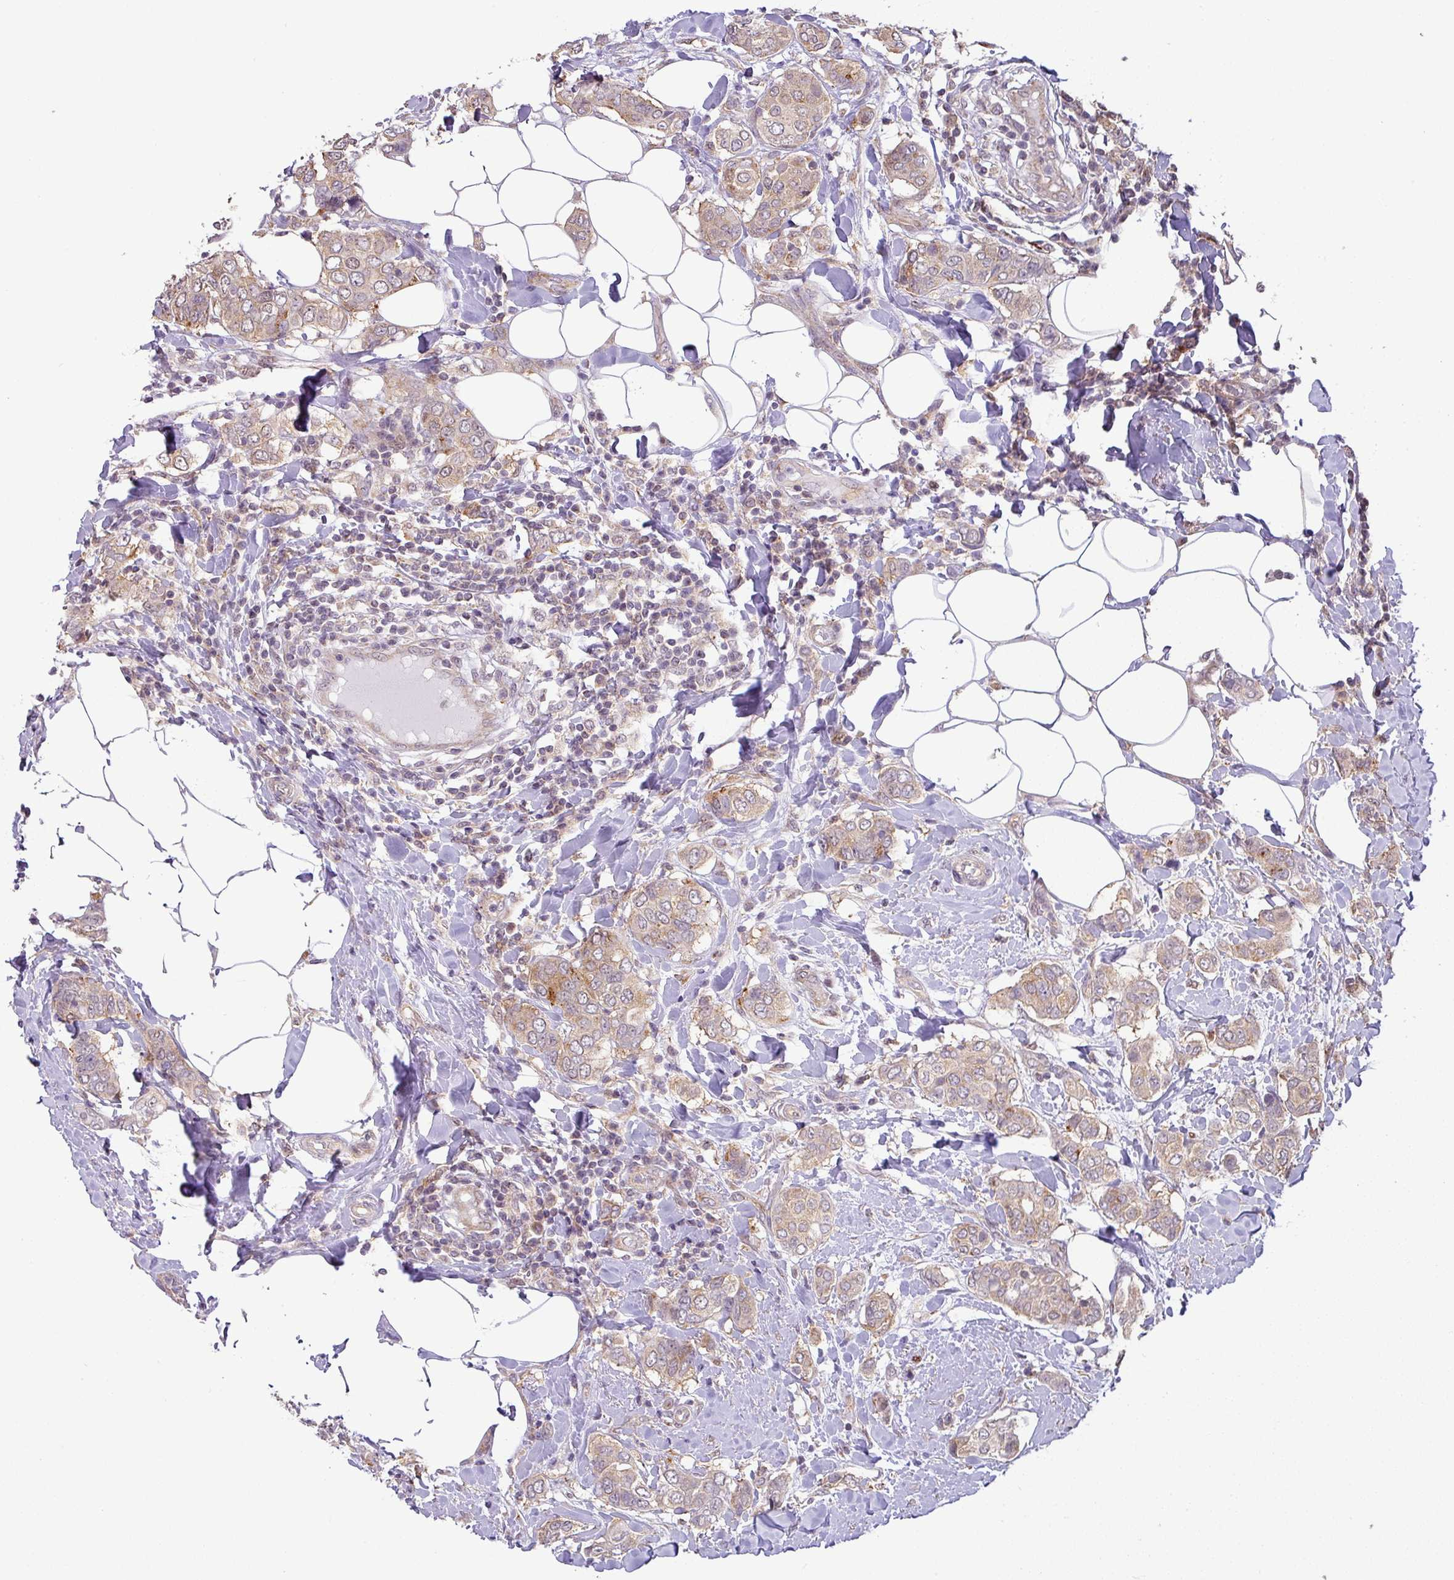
{"staining": {"intensity": "weak", "quantity": ">75%", "location": "cytoplasmic/membranous"}, "tissue": "breast cancer", "cell_type": "Tumor cells", "image_type": "cancer", "snomed": [{"axis": "morphology", "description": "Lobular carcinoma"}, {"axis": "topography", "description": "Breast"}], "caption": "The immunohistochemical stain labels weak cytoplasmic/membranous staining in tumor cells of breast lobular carcinoma tissue.", "gene": "GALNT12", "patient": {"sex": "female", "age": 51}}